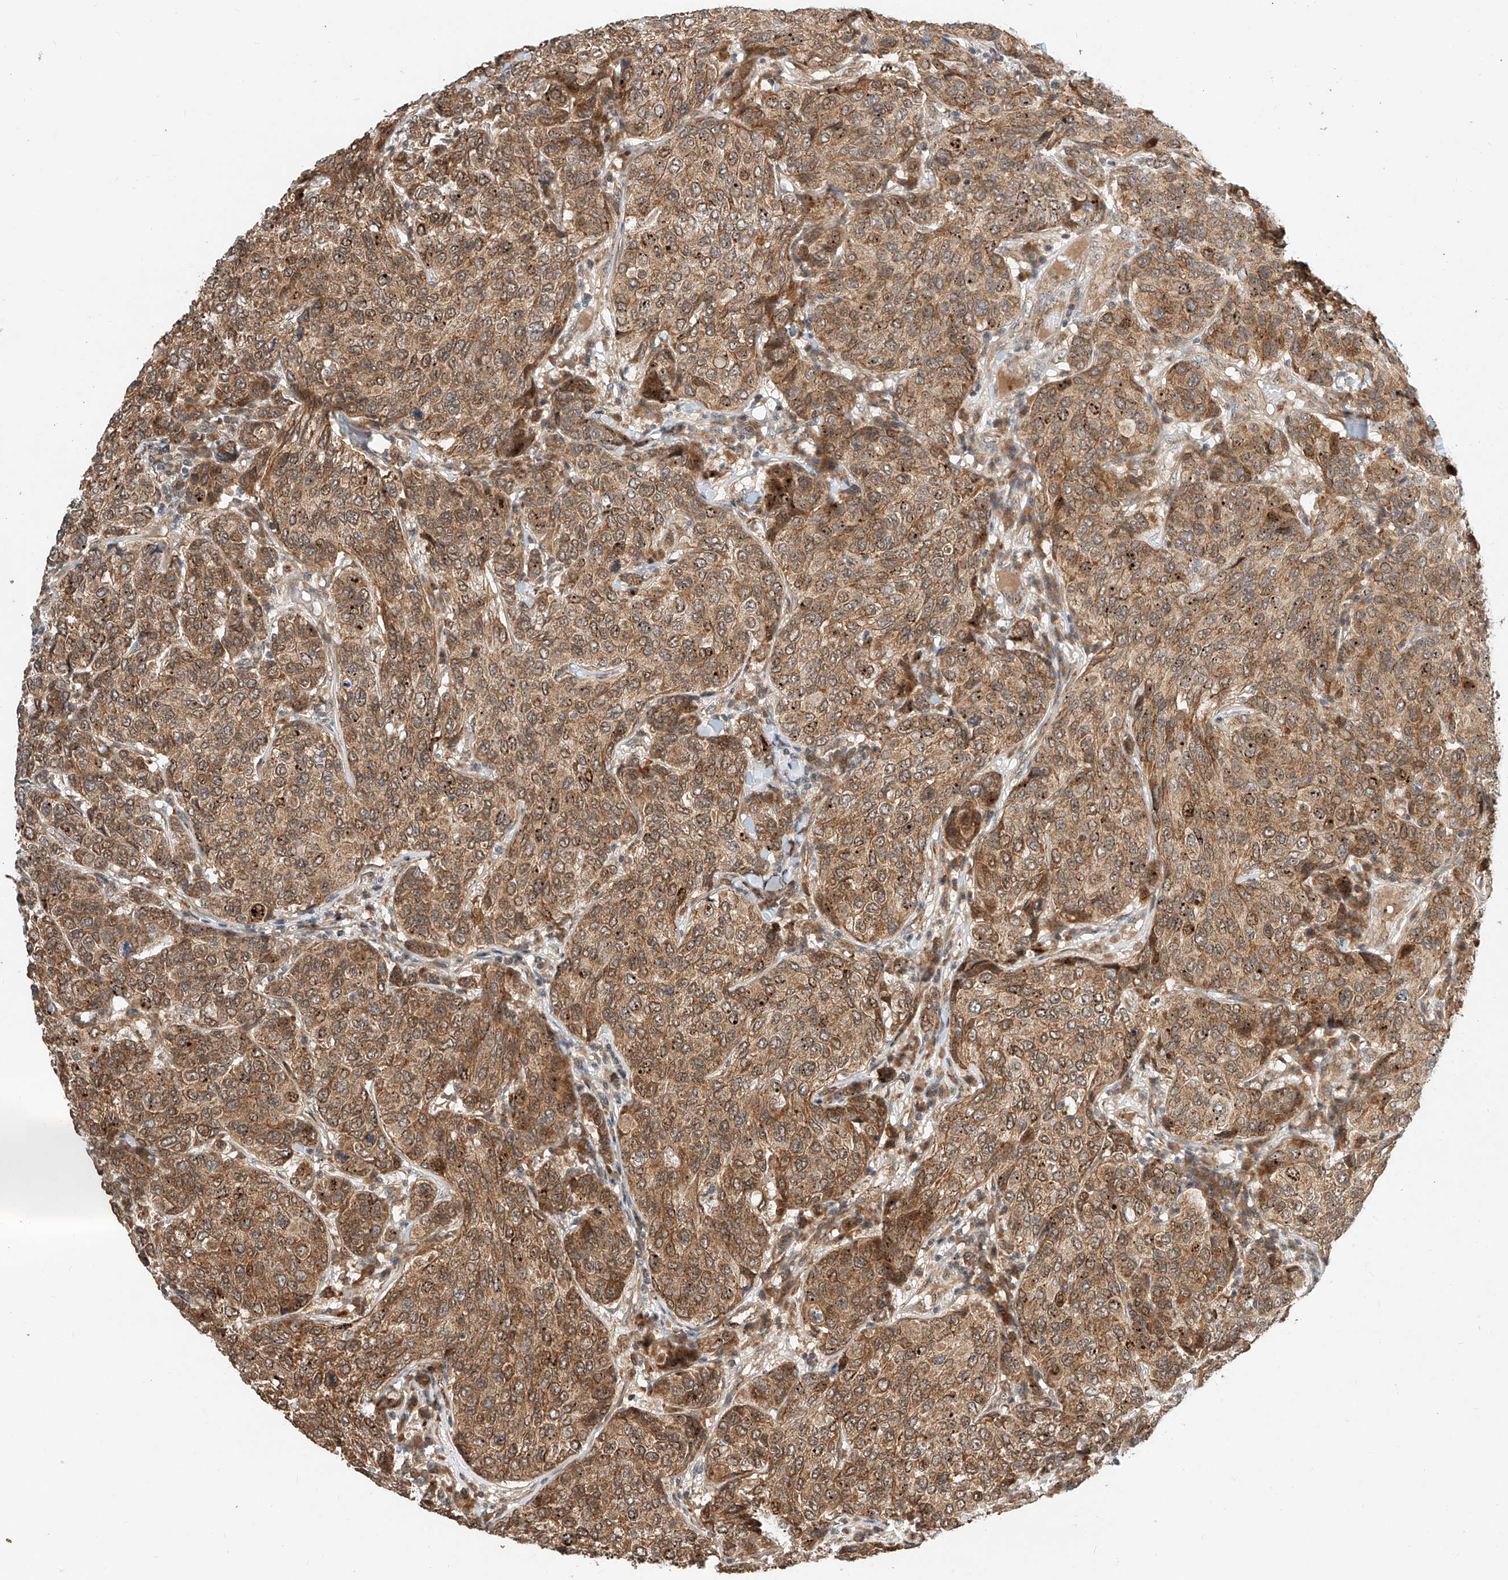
{"staining": {"intensity": "moderate", "quantity": ">75%", "location": "cytoplasmic/membranous"}, "tissue": "breast cancer", "cell_type": "Tumor cells", "image_type": "cancer", "snomed": [{"axis": "morphology", "description": "Duct carcinoma"}, {"axis": "topography", "description": "Breast"}], "caption": "Human intraductal carcinoma (breast) stained with a brown dye exhibits moderate cytoplasmic/membranous positive staining in about >75% of tumor cells.", "gene": "CPAMD8", "patient": {"sex": "female", "age": 55}}